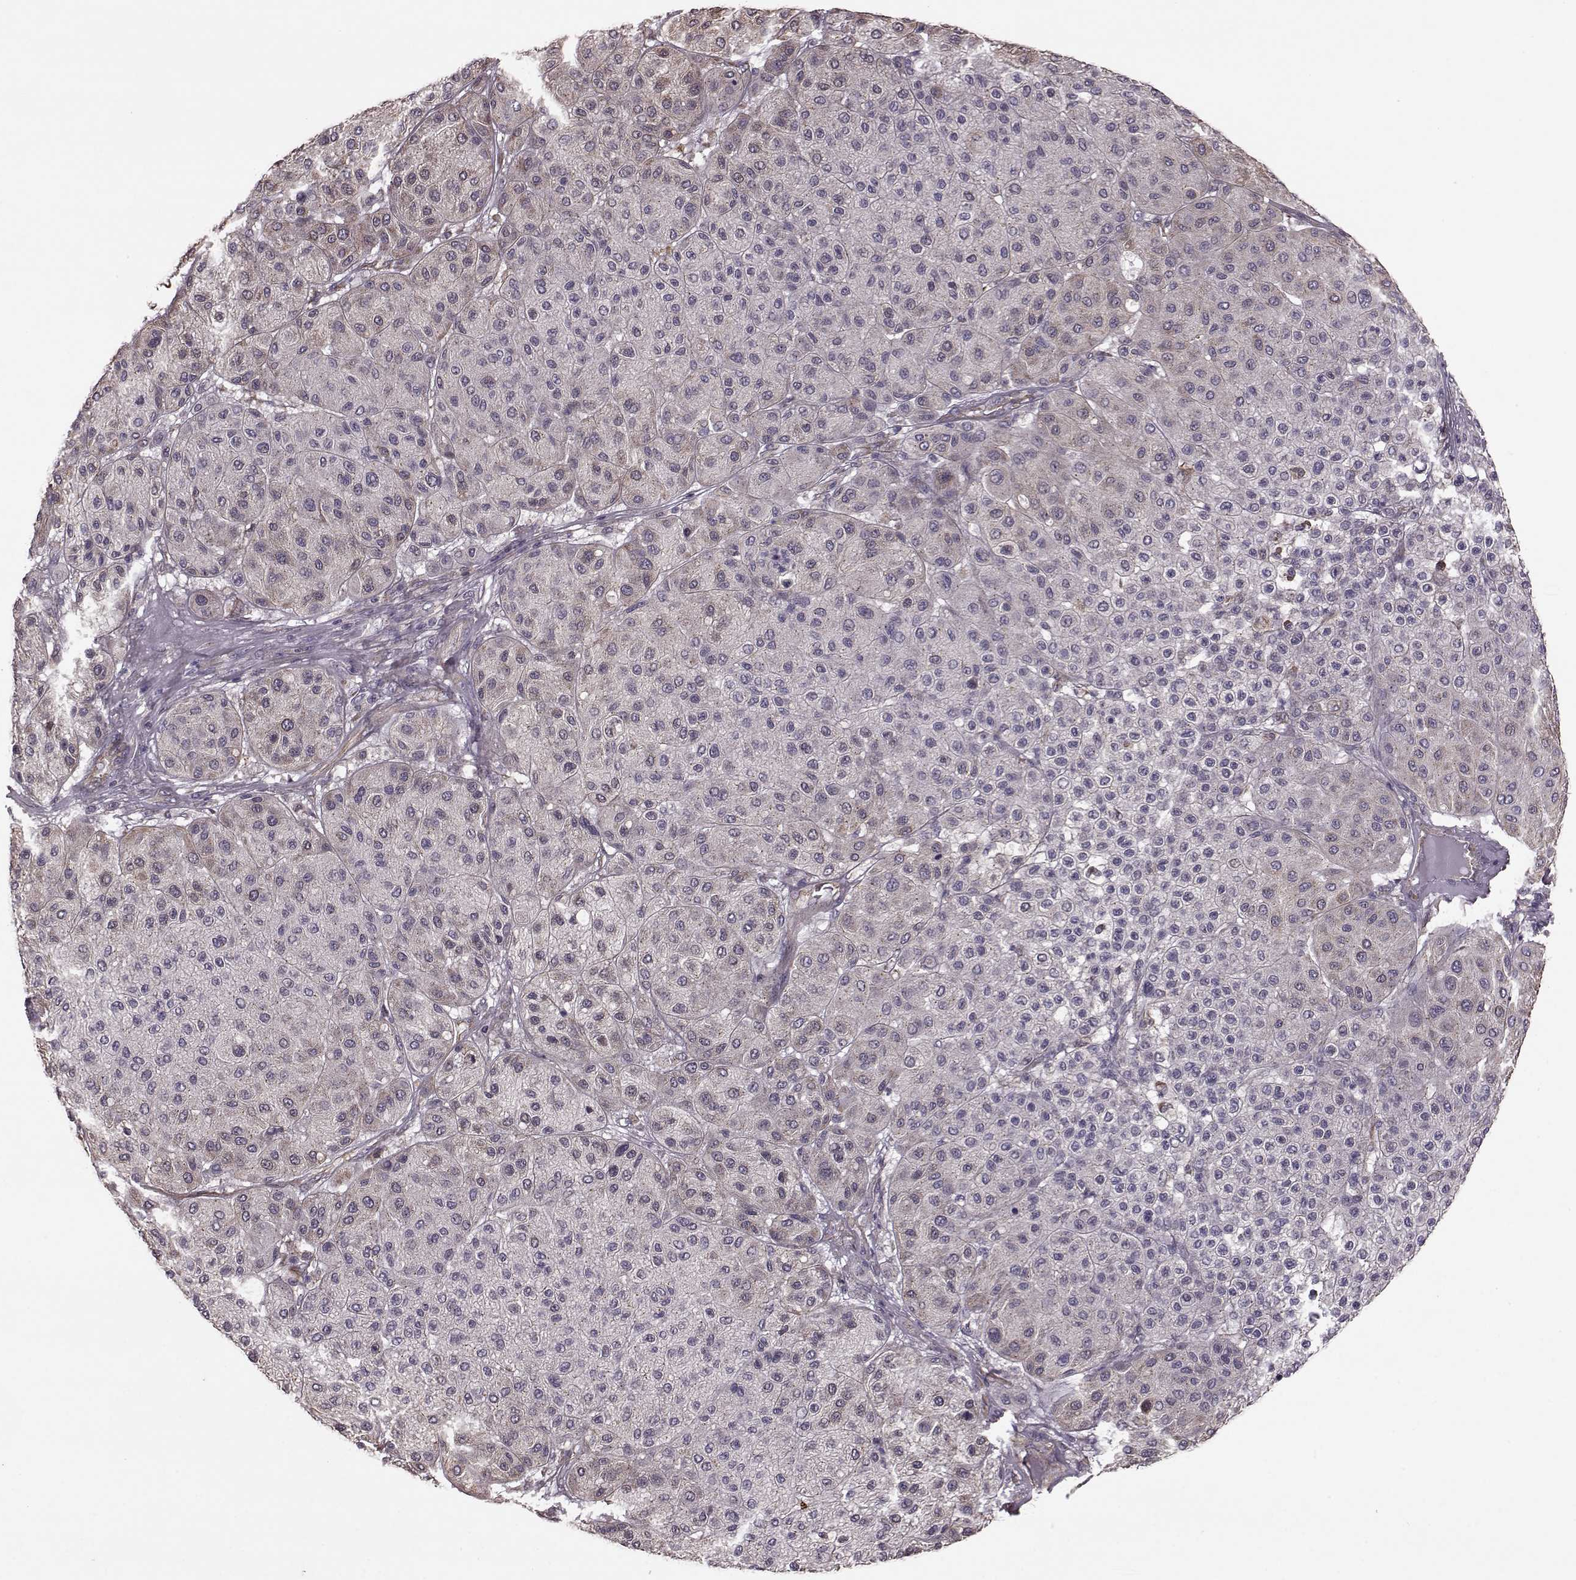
{"staining": {"intensity": "weak", "quantity": "25%-75%", "location": "cytoplasmic/membranous"}, "tissue": "melanoma", "cell_type": "Tumor cells", "image_type": "cancer", "snomed": [{"axis": "morphology", "description": "Malignant melanoma, Metastatic site"}, {"axis": "topography", "description": "Smooth muscle"}], "caption": "Human melanoma stained with a protein marker shows weak staining in tumor cells.", "gene": "NTF3", "patient": {"sex": "male", "age": 41}}